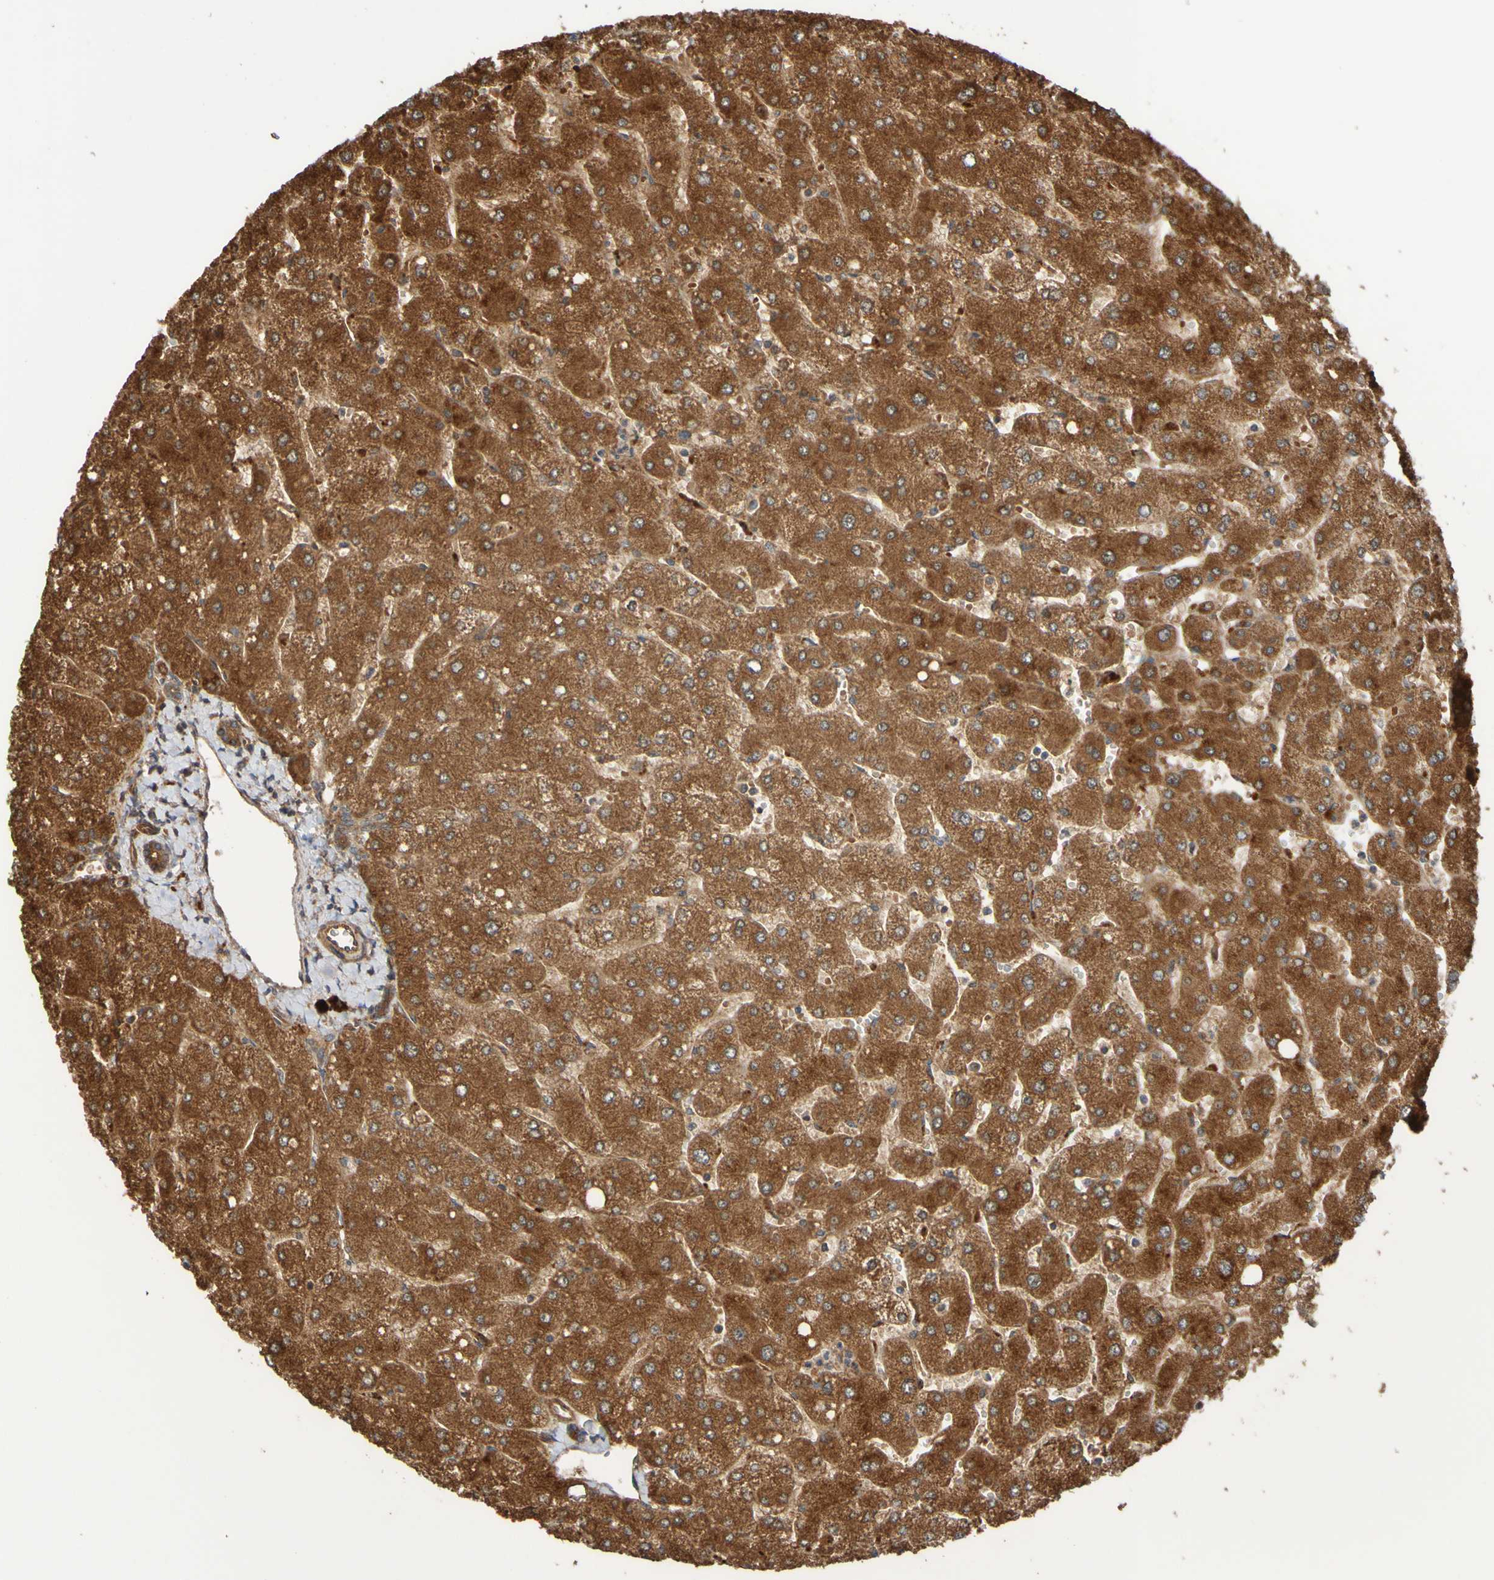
{"staining": {"intensity": "moderate", "quantity": ">75%", "location": "cytoplasmic/membranous"}, "tissue": "liver", "cell_type": "Cholangiocytes", "image_type": "normal", "snomed": [{"axis": "morphology", "description": "Normal tissue, NOS"}, {"axis": "topography", "description": "Liver"}], "caption": "Cholangiocytes display medium levels of moderate cytoplasmic/membranous staining in about >75% of cells in benign liver.", "gene": "UCN", "patient": {"sex": "male", "age": 55}}